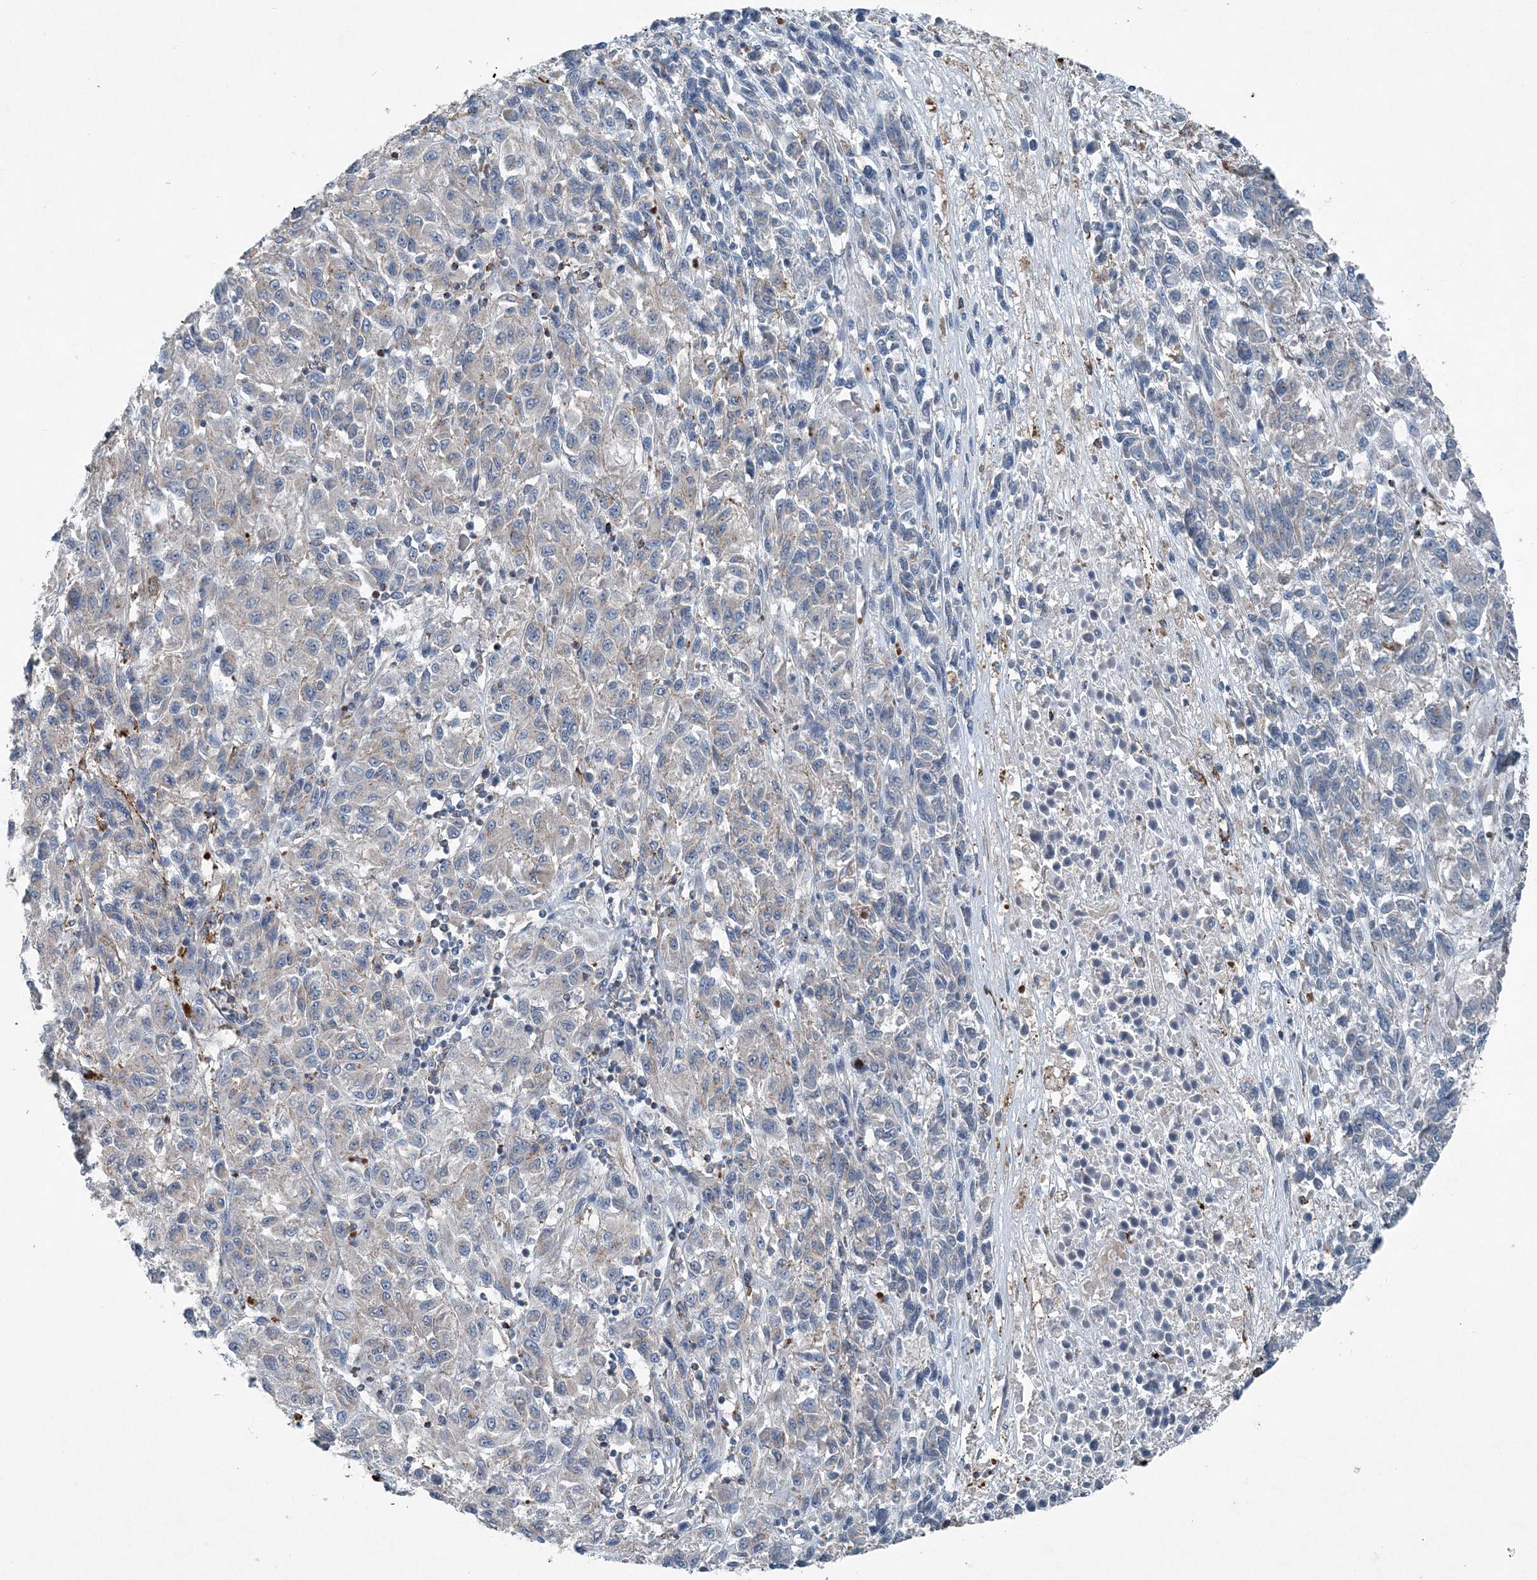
{"staining": {"intensity": "negative", "quantity": "none", "location": "none"}, "tissue": "melanoma", "cell_type": "Tumor cells", "image_type": "cancer", "snomed": [{"axis": "morphology", "description": "Malignant melanoma, Metastatic site"}, {"axis": "topography", "description": "Lung"}], "caption": "IHC of malignant melanoma (metastatic site) displays no staining in tumor cells. (DAB immunohistochemistry with hematoxylin counter stain).", "gene": "DGUOK", "patient": {"sex": "male", "age": 64}}